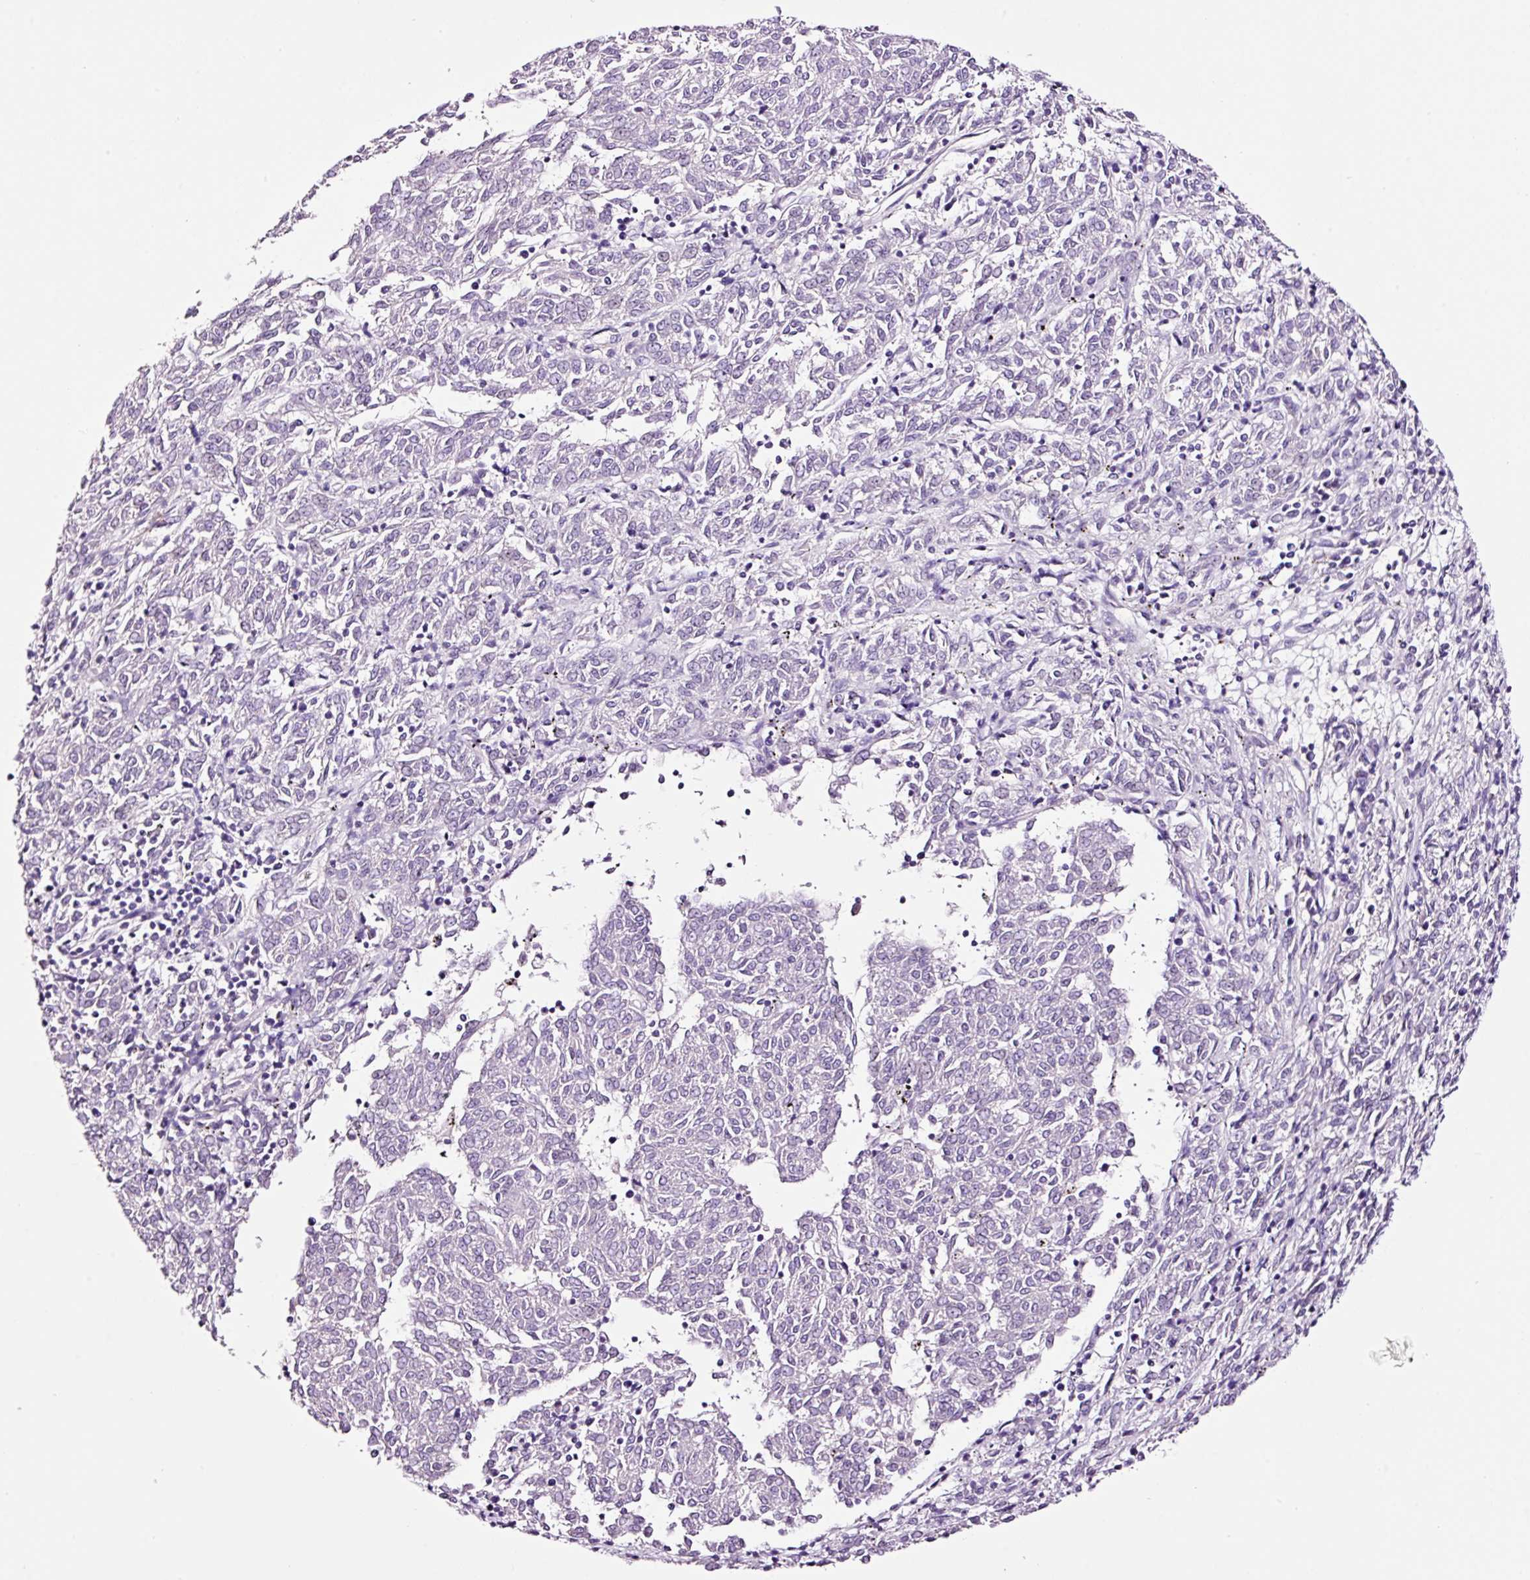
{"staining": {"intensity": "negative", "quantity": "none", "location": "none"}, "tissue": "melanoma", "cell_type": "Tumor cells", "image_type": "cancer", "snomed": [{"axis": "morphology", "description": "Malignant melanoma, NOS"}, {"axis": "topography", "description": "Skin"}], "caption": "Tumor cells are negative for protein expression in human melanoma.", "gene": "PAM", "patient": {"sex": "female", "age": 72}}